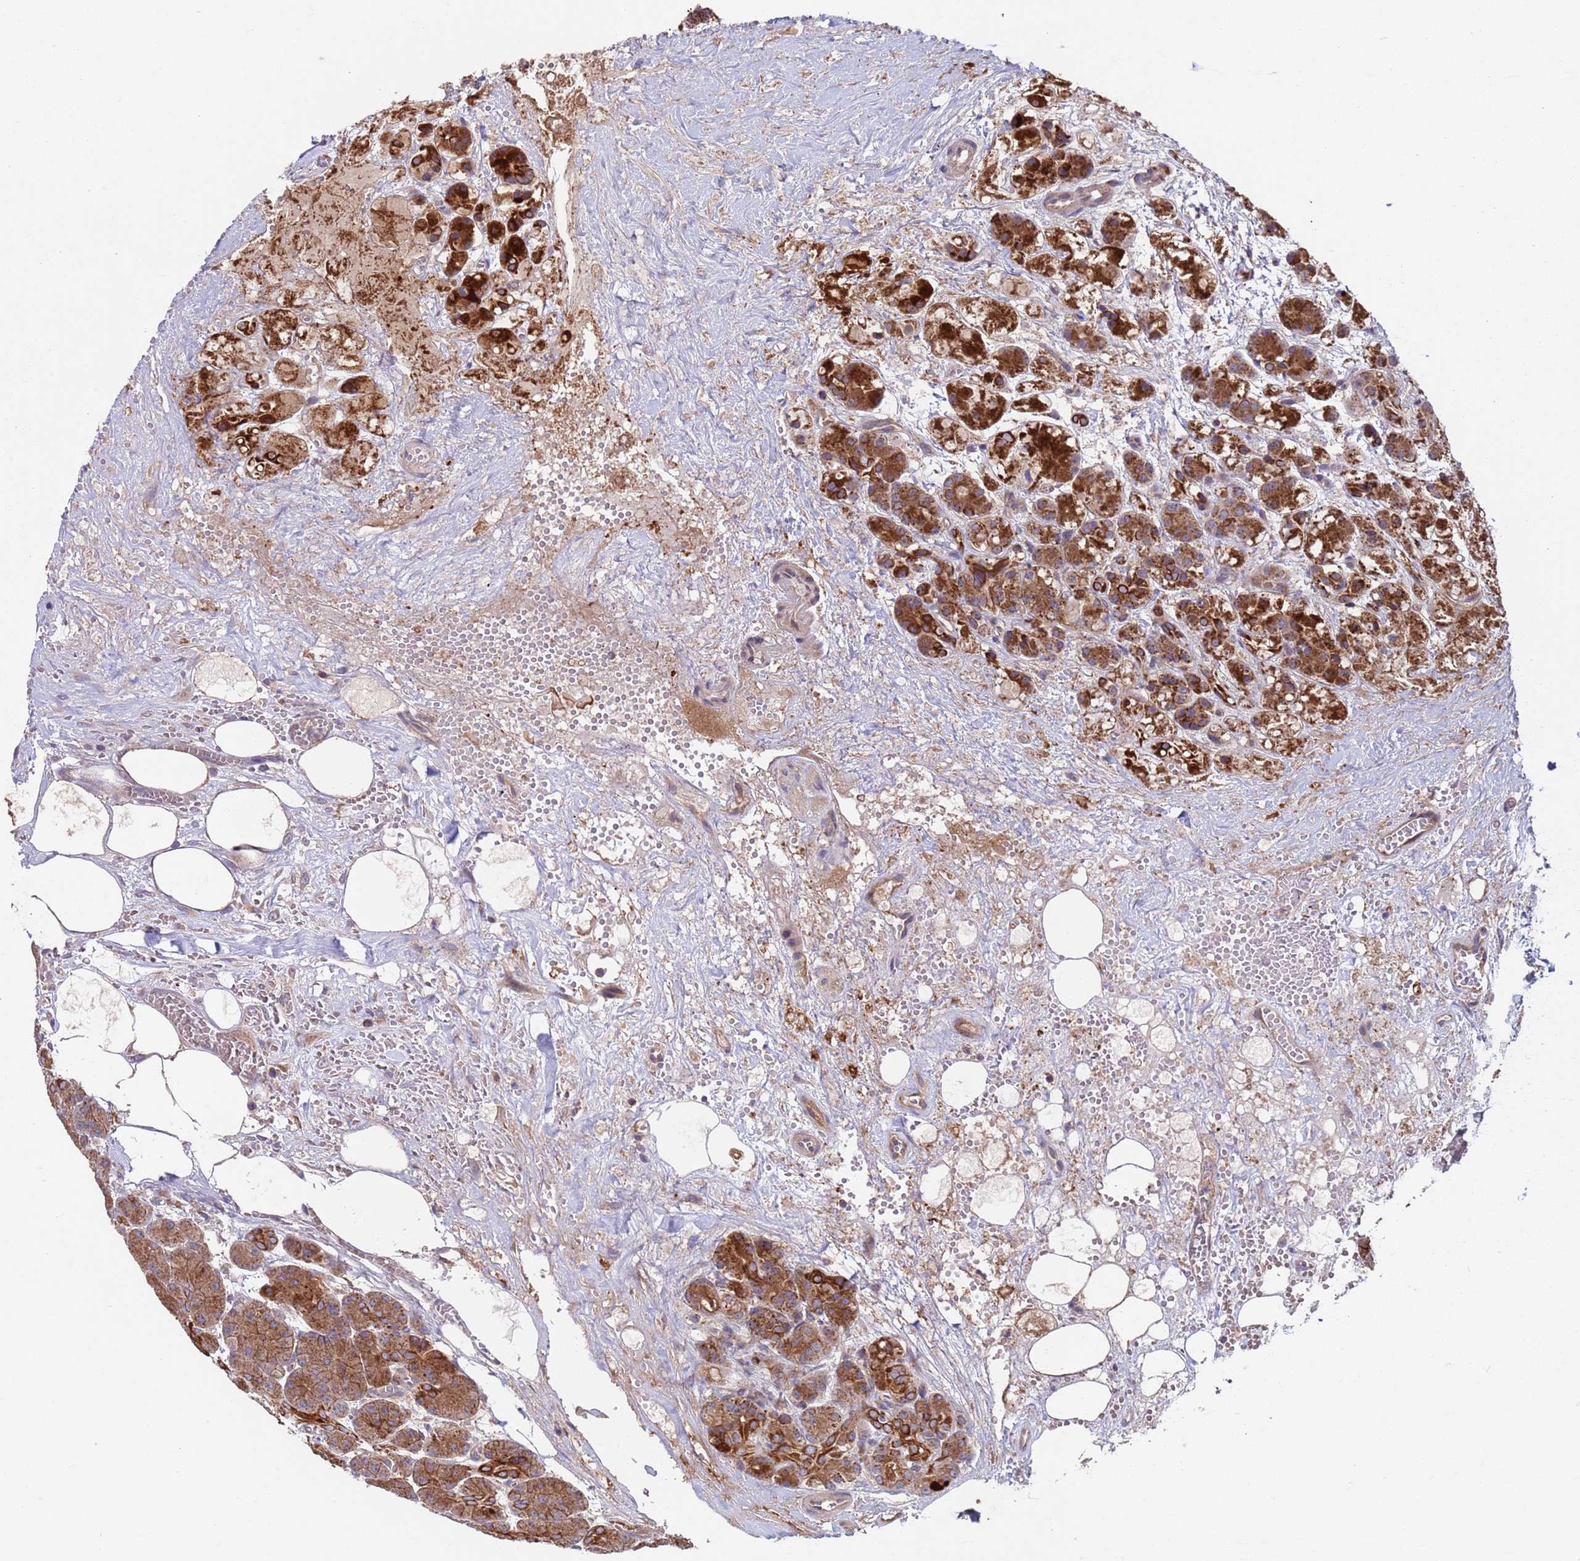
{"staining": {"intensity": "strong", "quantity": ">75%", "location": "cytoplasmic/membranous"}, "tissue": "pancreas", "cell_type": "Exocrine glandular cells", "image_type": "normal", "snomed": [{"axis": "morphology", "description": "Normal tissue, NOS"}, {"axis": "topography", "description": "Pancreas"}], "caption": "Benign pancreas demonstrates strong cytoplasmic/membranous staining in approximately >75% of exocrine glandular cells.", "gene": "ACAD8", "patient": {"sex": "male", "age": 63}}